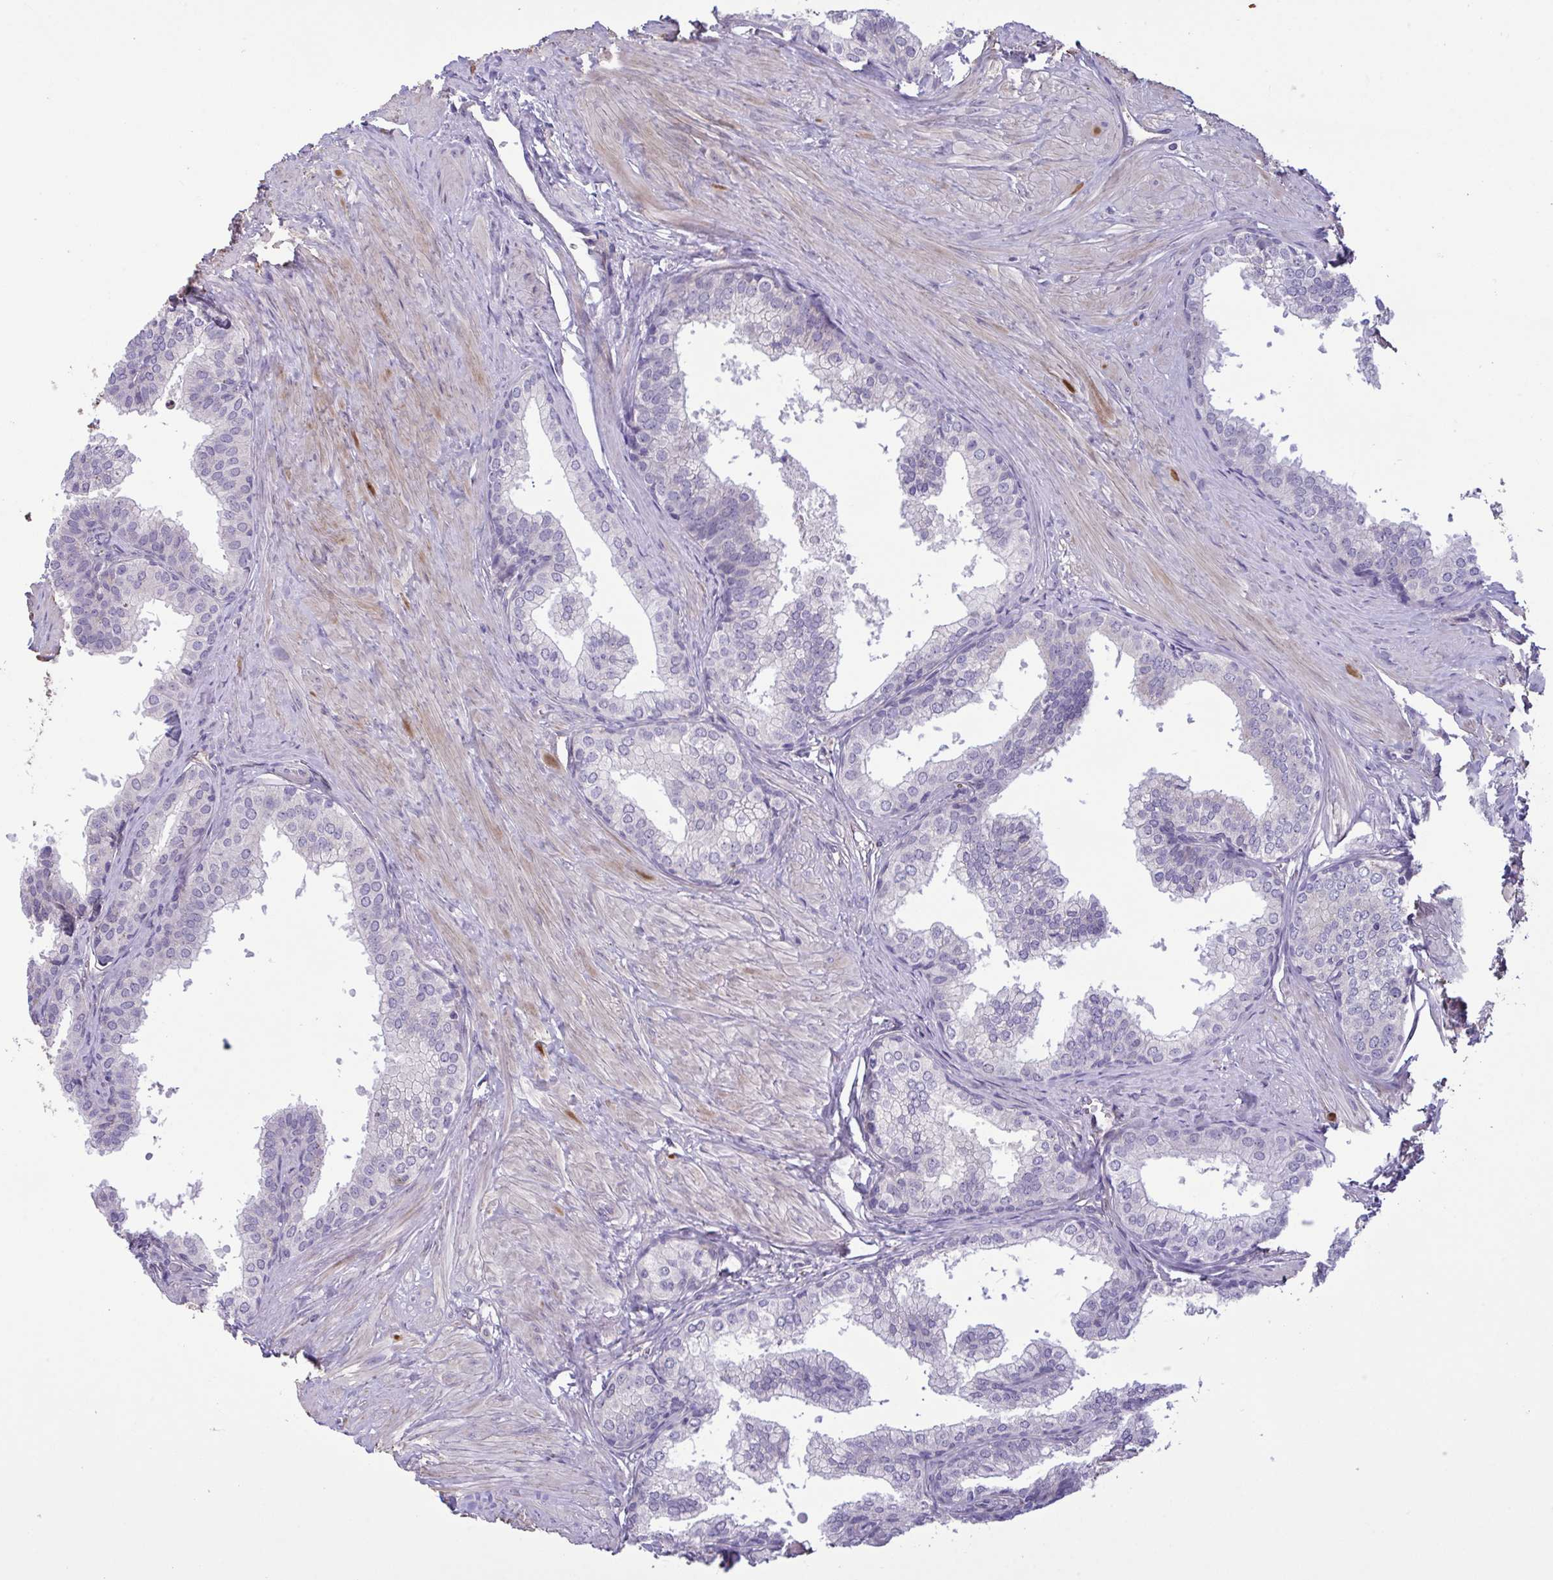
{"staining": {"intensity": "negative", "quantity": "none", "location": "none"}, "tissue": "prostate", "cell_type": "Glandular cells", "image_type": "normal", "snomed": [{"axis": "morphology", "description": "Normal tissue, NOS"}, {"axis": "topography", "description": "Prostate"}, {"axis": "topography", "description": "Peripheral nerve tissue"}], "caption": "Immunohistochemistry photomicrograph of normal human prostate stained for a protein (brown), which demonstrates no positivity in glandular cells.", "gene": "CD101", "patient": {"sex": "male", "age": 55}}